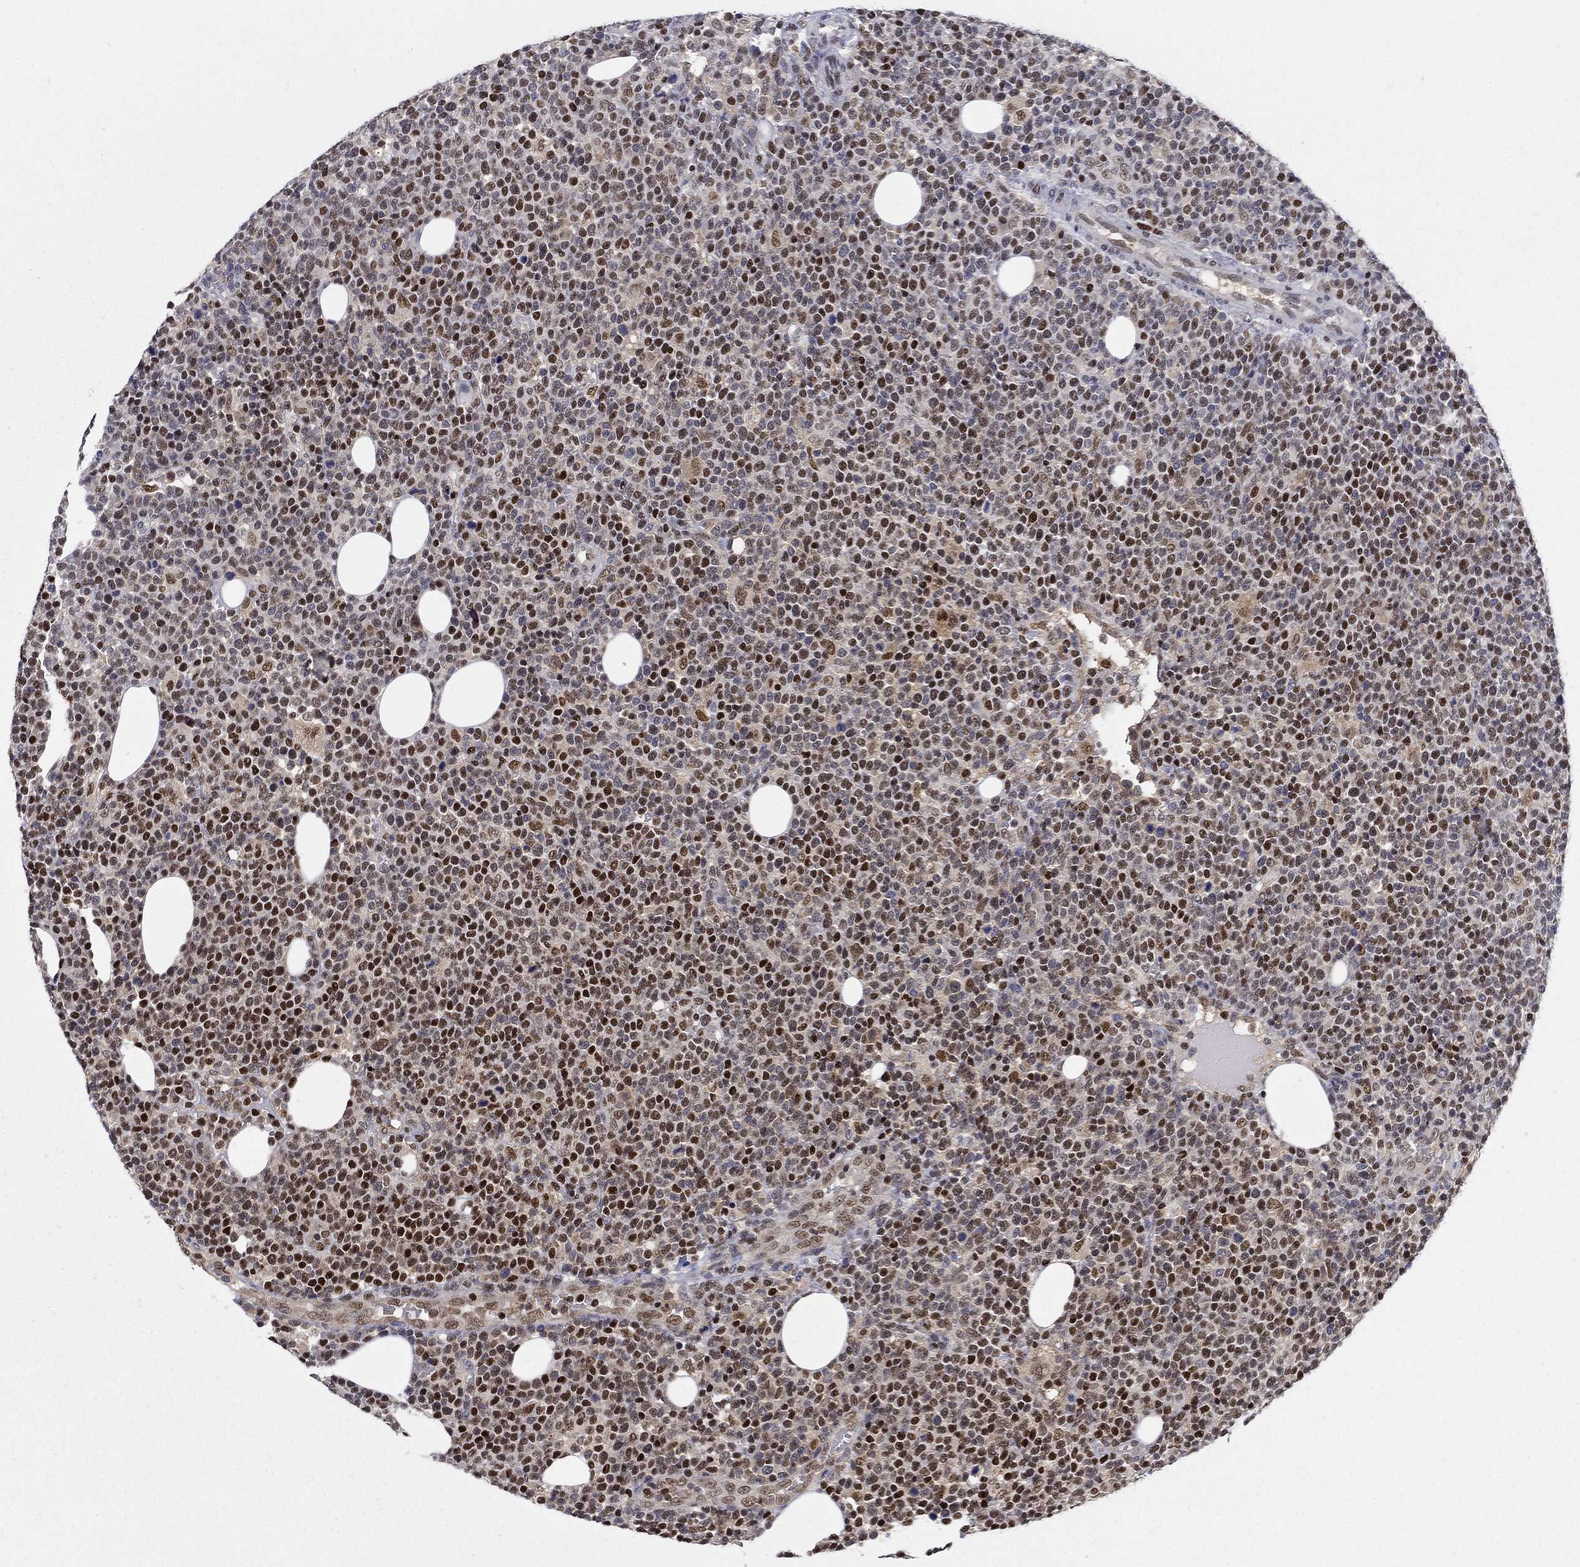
{"staining": {"intensity": "strong", "quantity": "25%-75%", "location": "nuclear"}, "tissue": "lymphoma", "cell_type": "Tumor cells", "image_type": "cancer", "snomed": [{"axis": "morphology", "description": "Malignant lymphoma, non-Hodgkin's type, High grade"}, {"axis": "topography", "description": "Lymph node"}], "caption": "This is a histology image of immunohistochemistry staining of lymphoma, which shows strong expression in the nuclear of tumor cells.", "gene": "ZNF594", "patient": {"sex": "male", "age": 61}}